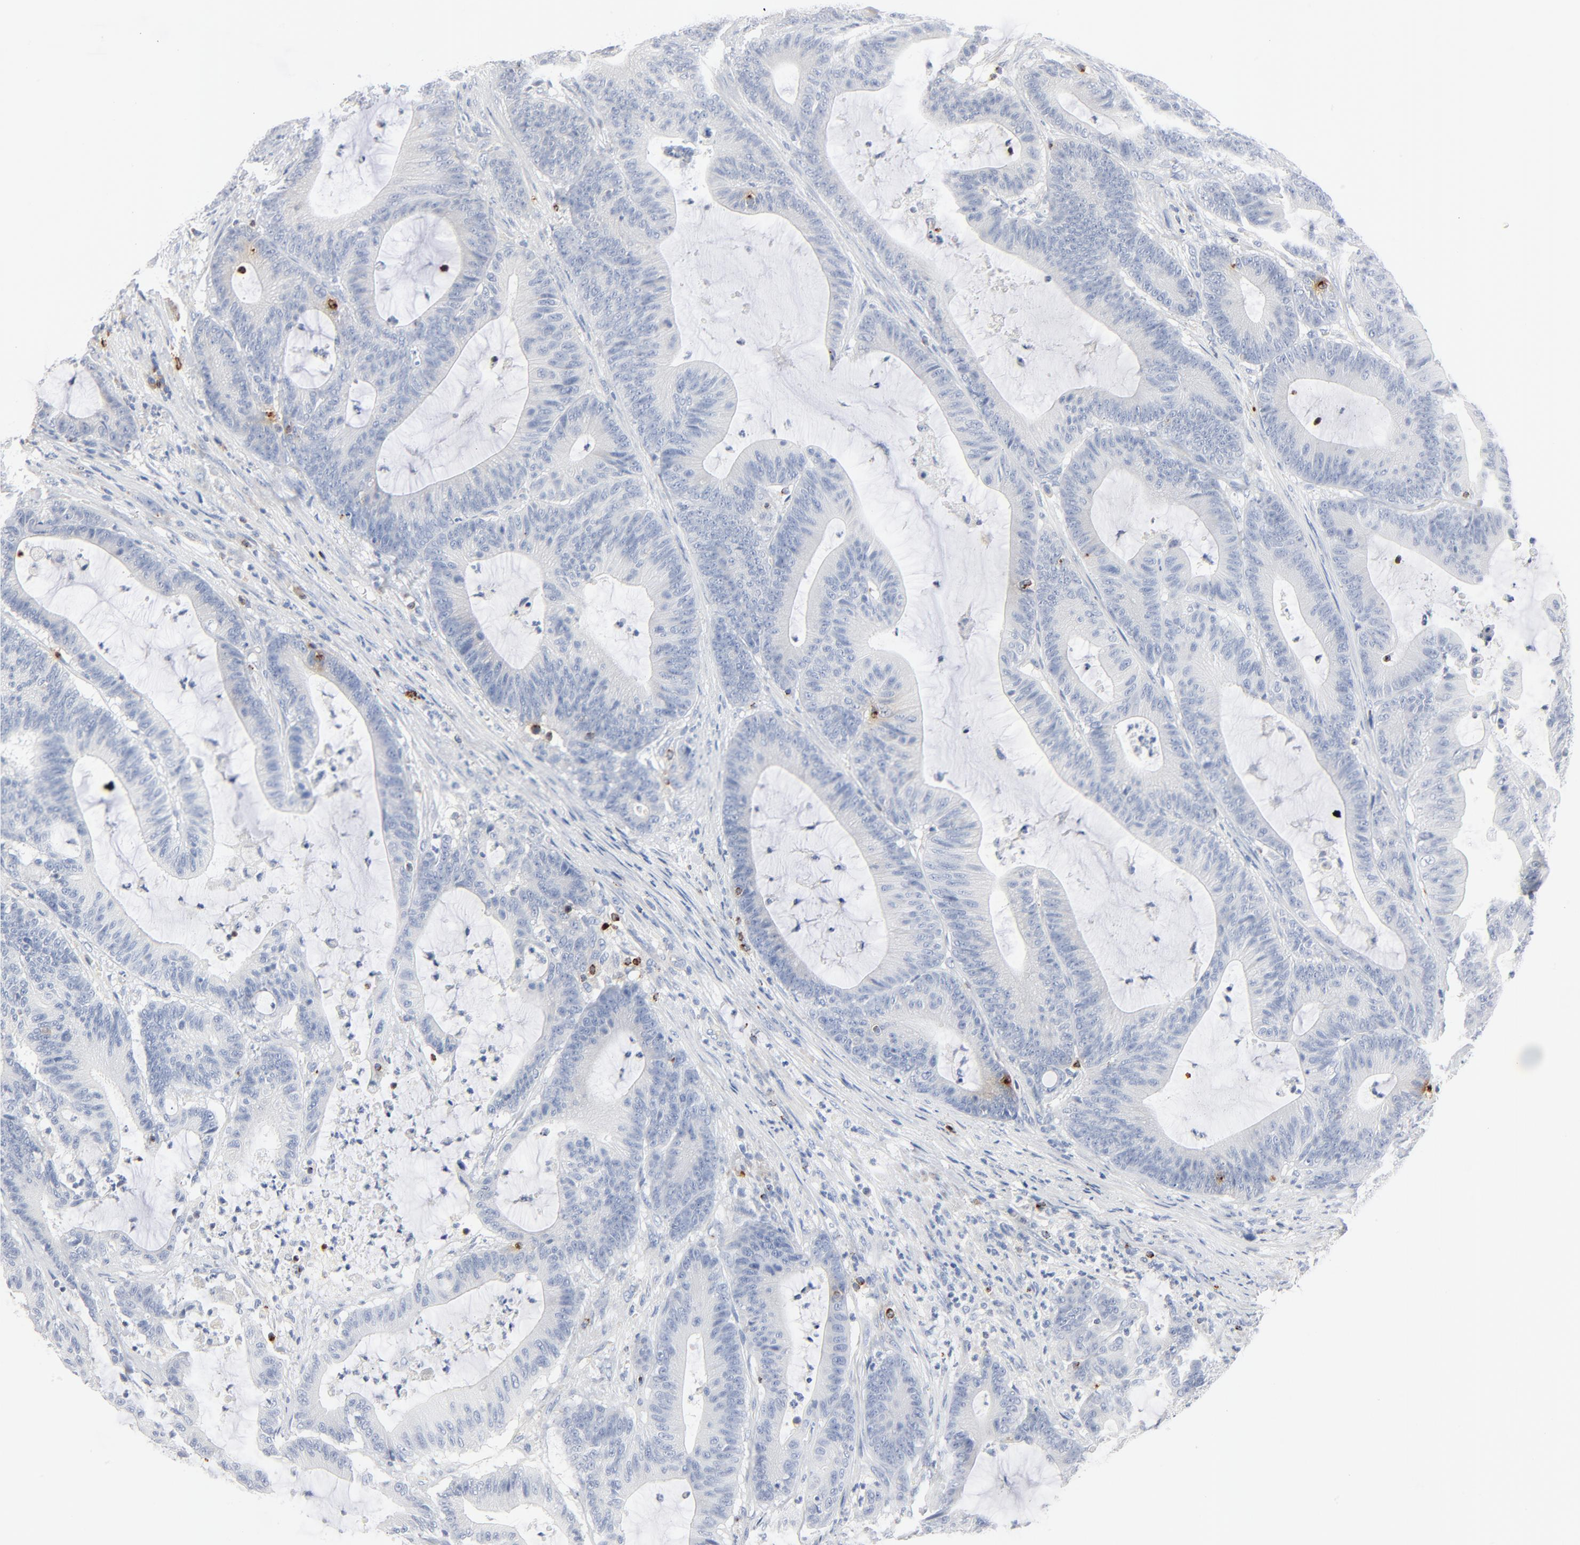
{"staining": {"intensity": "negative", "quantity": "none", "location": "none"}, "tissue": "colorectal cancer", "cell_type": "Tumor cells", "image_type": "cancer", "snomed": [{"axis": "morphology", "description": "Adenocarcinoma, NOS"}, {"axis": "topography", "description": "Colon"}], "caption": "Immunohistochemistry image of neoplastic tissue: human colorectal adenocarcinoma stained with DAB displays no significant protein positivity in tumor cells.", "gene": "GZMB", "patient": {"sex": "female", "age": 84}}